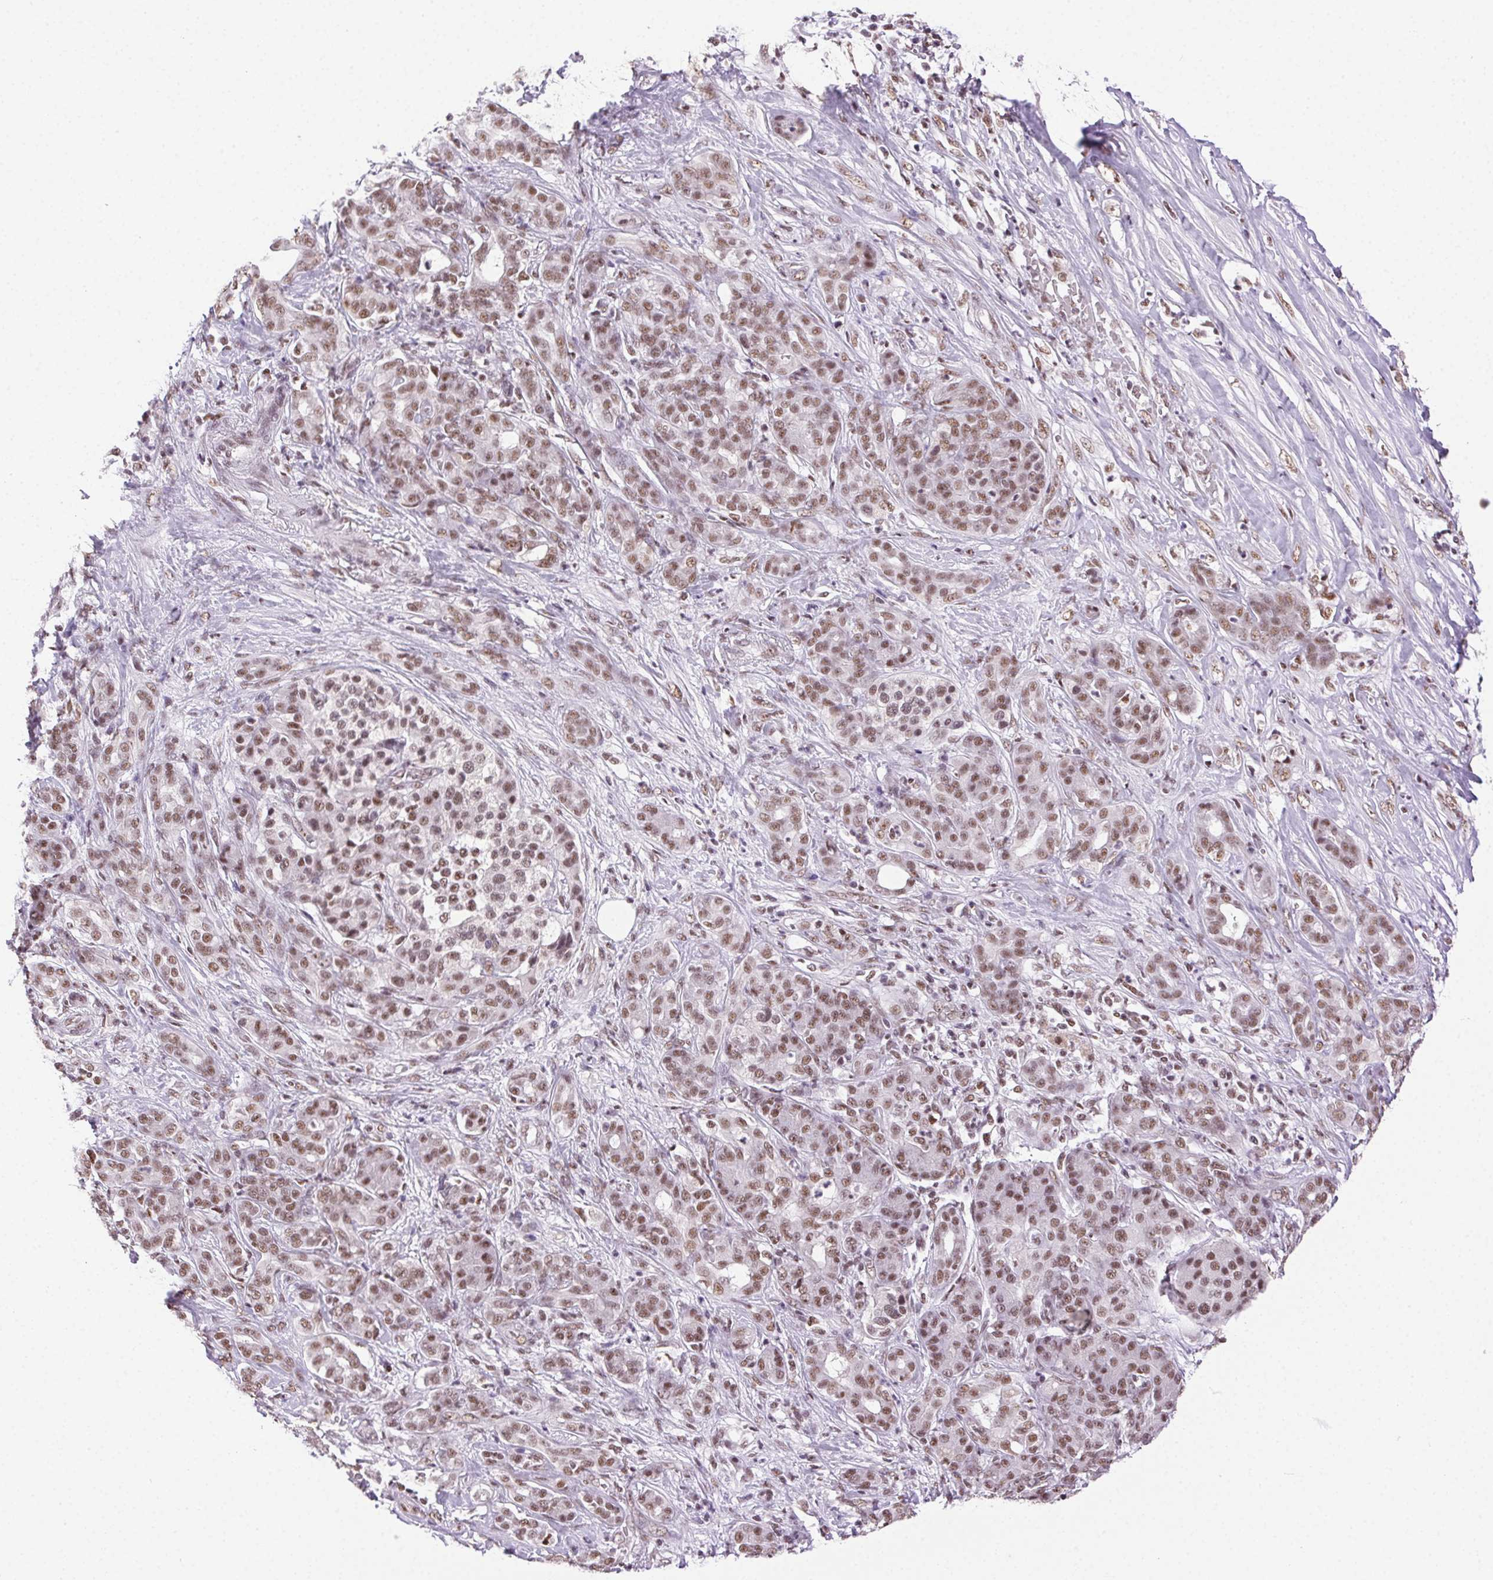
{"staining": {"intensity": "moderate", "quantity": ">75%", "location": "nuclear"}, "tissue": "pancreatic cancer", "cell_type": "Tumor cells", "image_type": "cancer", "snomed": [{"axis": "morphology", "description": "Normal tissue, NOS"}, {"axis": "morphology", "description": "Inflammation, NOS"}, {"axis": "morphology", "description": "Adenocarcinoma, NOS"}, {"axis": "topography", "description": "Pancreas"}], "caption": "Tumor cells show medium levels of moderate nuclear positivity in about >75% of cells in human adenocarcinoma (pancreatic). (brown staining indicates protein expression, while blue staining denotes nuclei).", "gene": "TRA2B", "patient": {"sex": "male", "age": 57}}